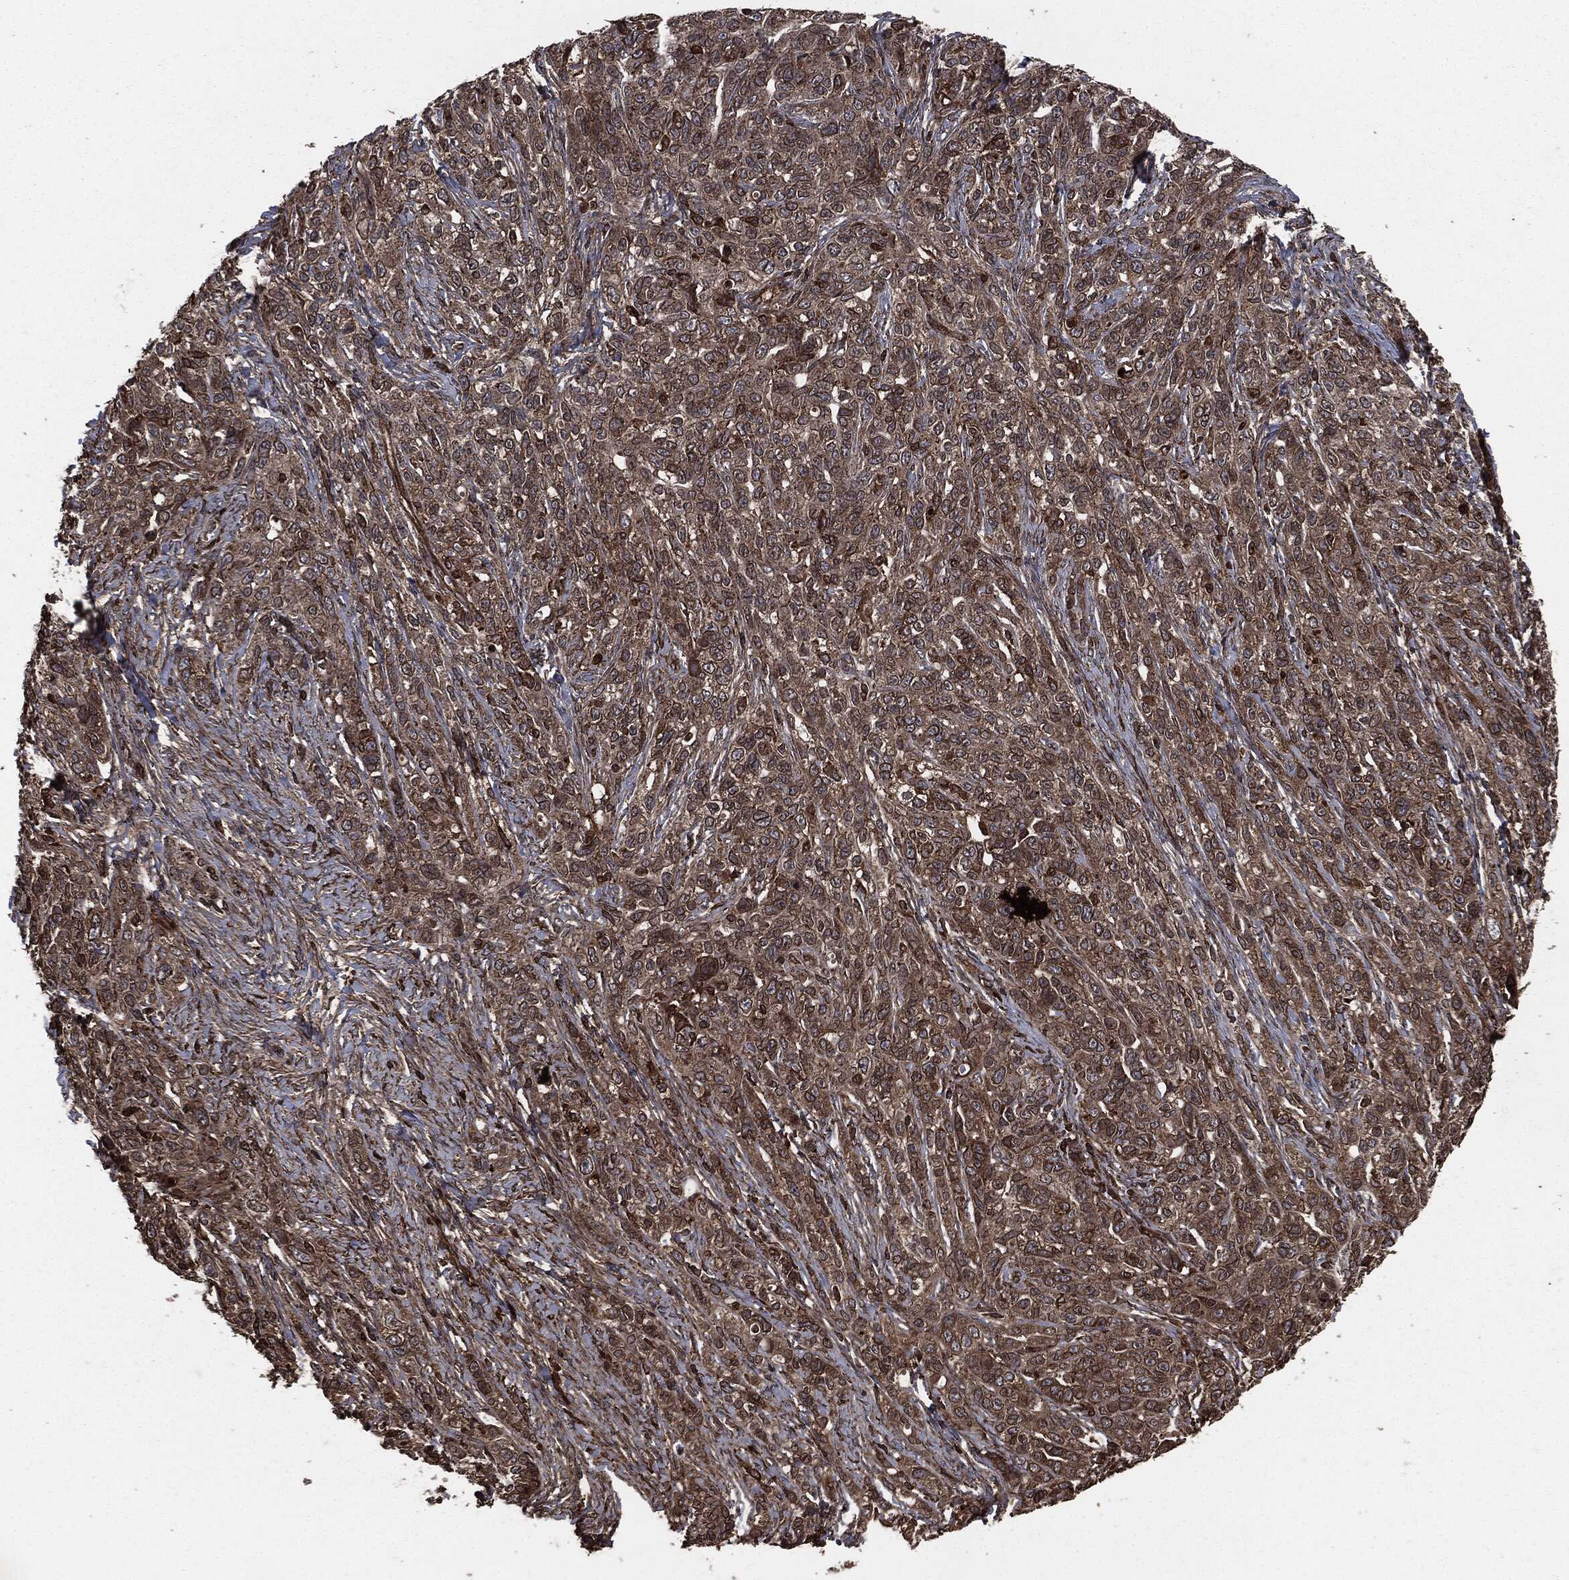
{"staining": {"intensity": "moderate", "quantity": "25%-75%", "location": "cytoplasmic/membranous"}, "tissue": "ovarian cancer", "cell_type": "Tumor cells", "image_type": "cancer", "snomed": [{"axis": "morphology", "description": "Cystadenocarcinoma, serous, NOS"}, {"axis": "topography", "description": "Ovary"}], "caption": "This is a histology image of immunohistochemistry (IHC) staining of serous cystadenocarcinoma (ovarian), which shows moderate staining in the cytoplasmic/membranous of tumor cells.", "gene": "IFIT1", "patient": {"sex": "female", "age": 71}}